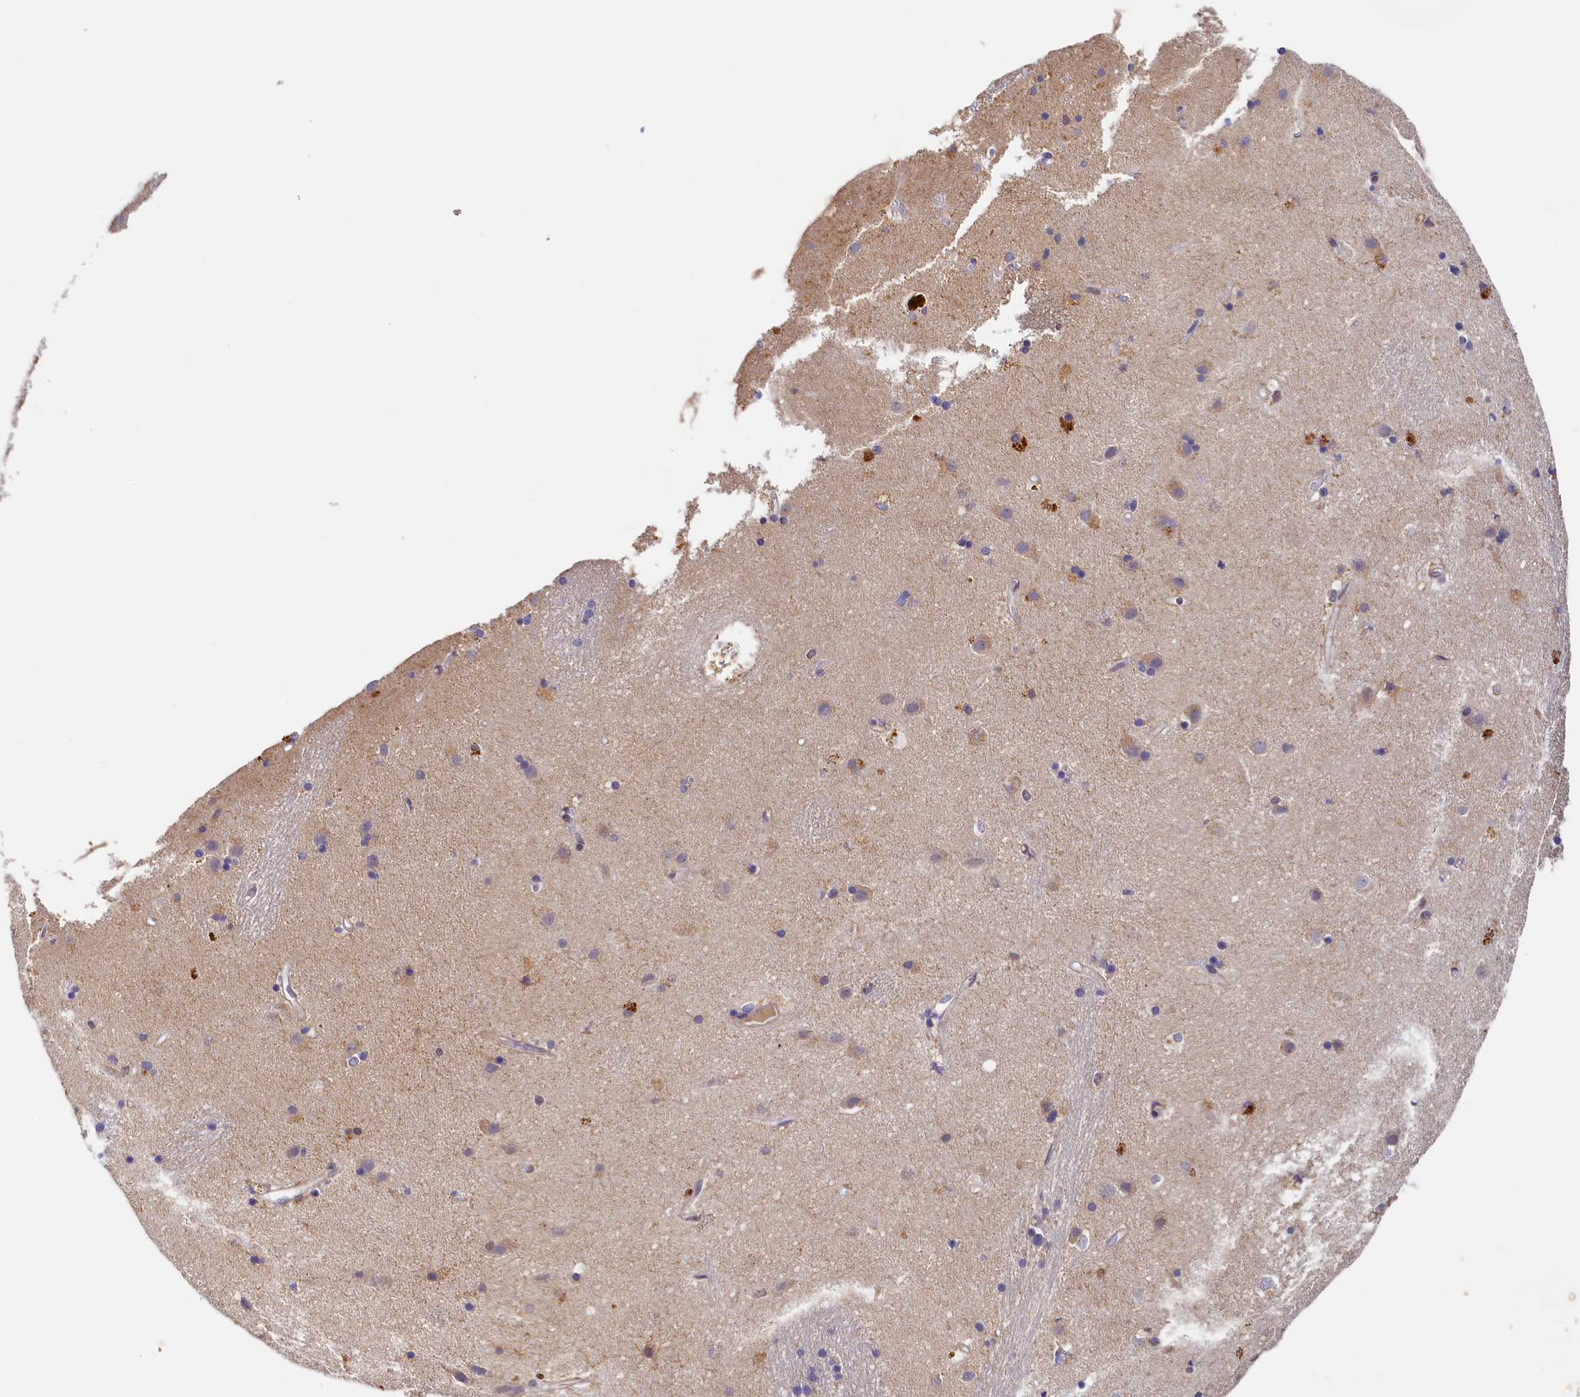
{"staining": {"intensity": "negative", "quantity": "none", "location": "none"}, "tissue": "caudate", "cell_type": "Glial cells", "image_type": "normal", "snomed": [{"axis": "morphology", "description": "Normal tissue, NOS"}, {"axis": "topography", "description": "Lateral ventricle wall"}], "caption": "Immunohistochemistry (IHC) histopathology image of benign caudate: human caudate stained with DAB (3,3'-diaminobenzidine) exhibits no significant protein staining in glial cells. (DAB (3,3'-diaminobenzidine) immunohistochemistry, high magnification).", "gene": "PAAF1", "patient": {"sex": "male", "age": 70}}